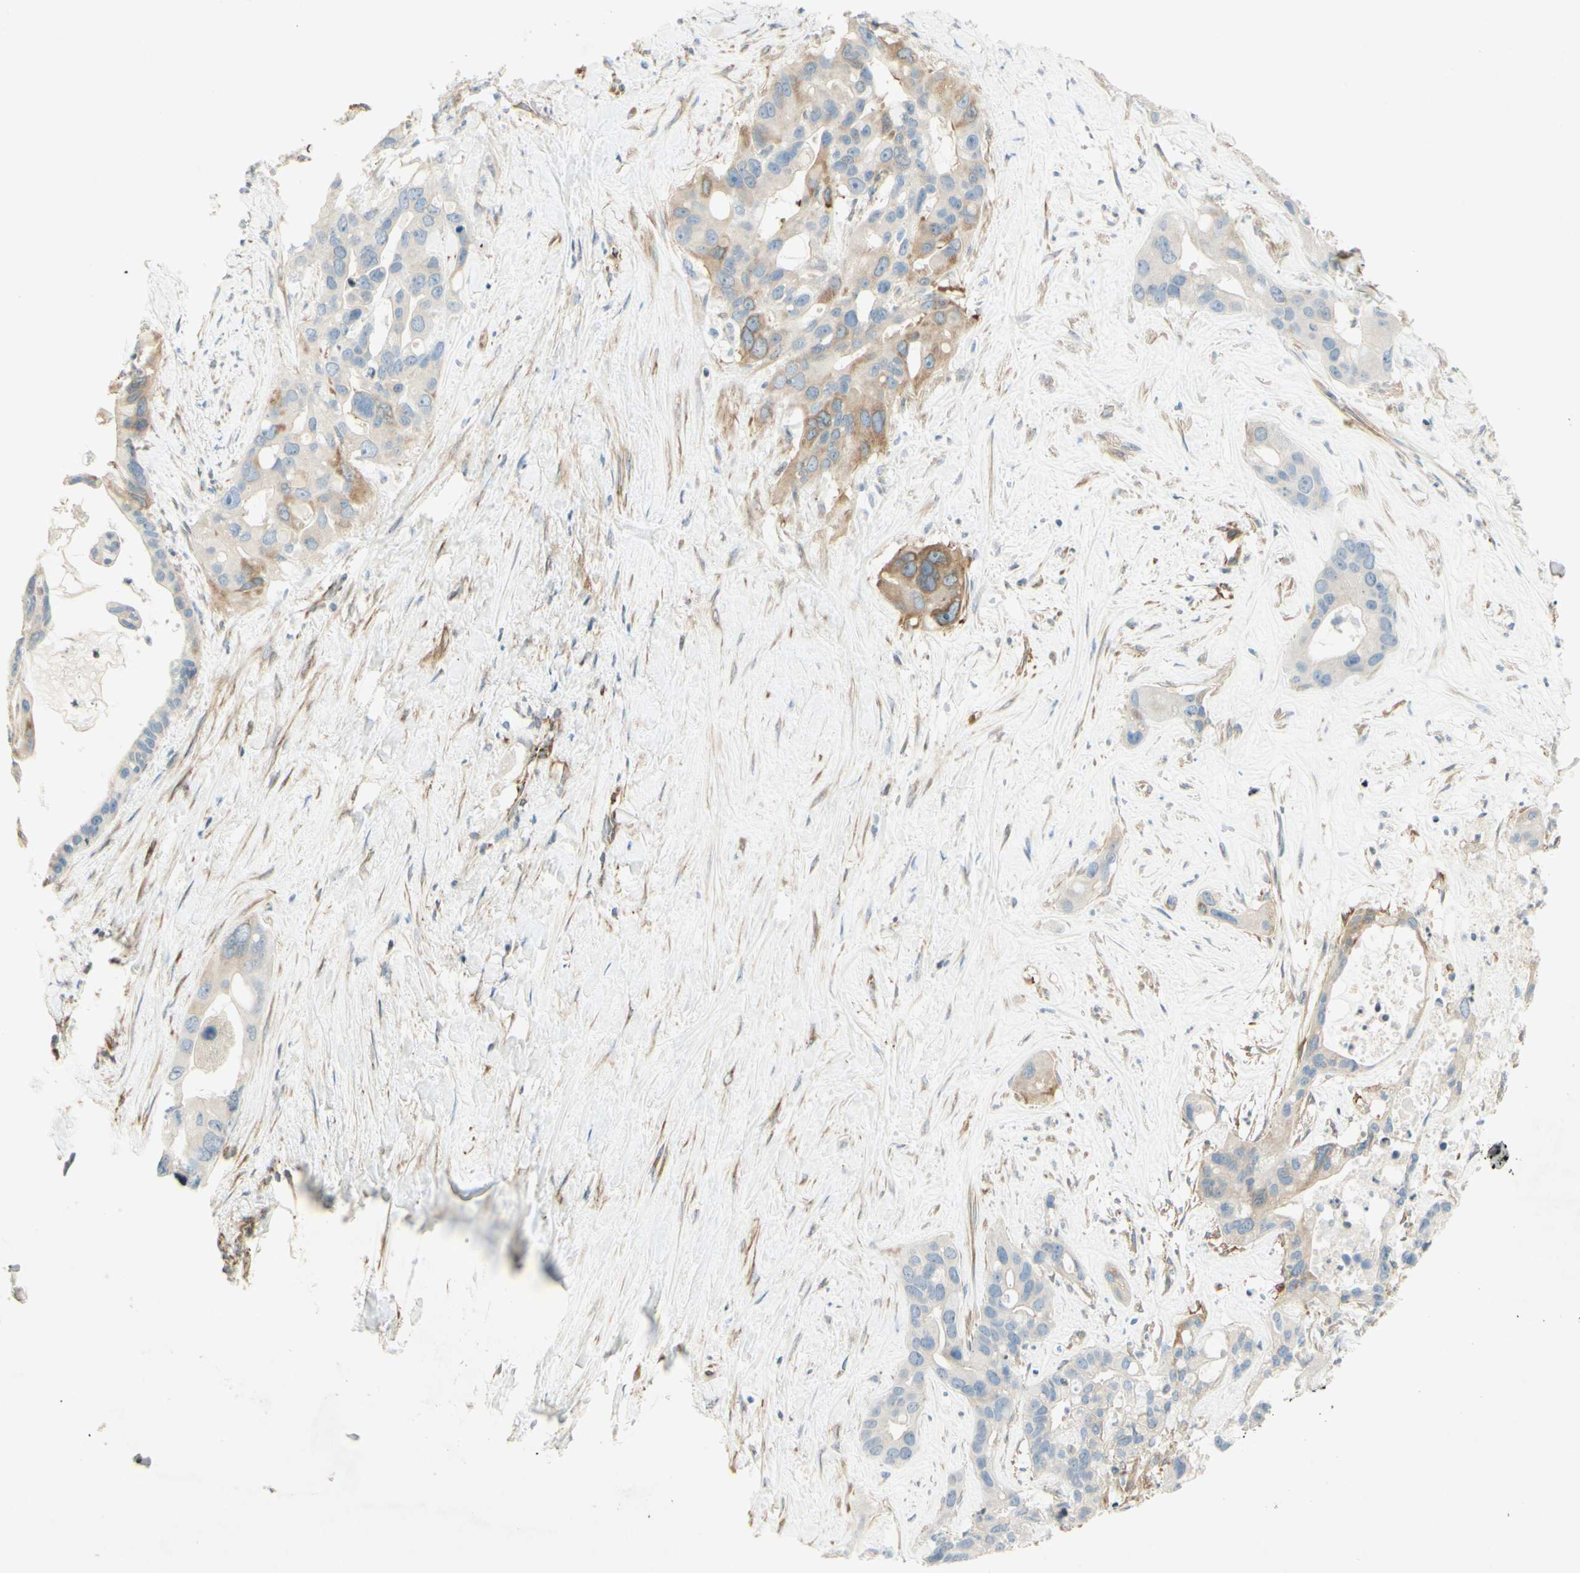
{"staining": {"intensity": "weak", "quantity": "<25%", "location": "cytoplasmic/membranous"}, "tissue": "liver cancer", "cell_type": "Tumor cells", "image_type": "cancer", "snomed": [{"axis": "morphology", "description": "Cholangiocarcinoma"}, {"axis": "topography", "description": "Liver"}], "caption": "Immunohistochemistry histopathology image of neoplastic tissue: cholangiocarcinoma (liver) stained with DAB exhibits no significant protein expression in tumor cells.", "gene": "MAP1B", "patient": {"sex": "female", "age": 65}}